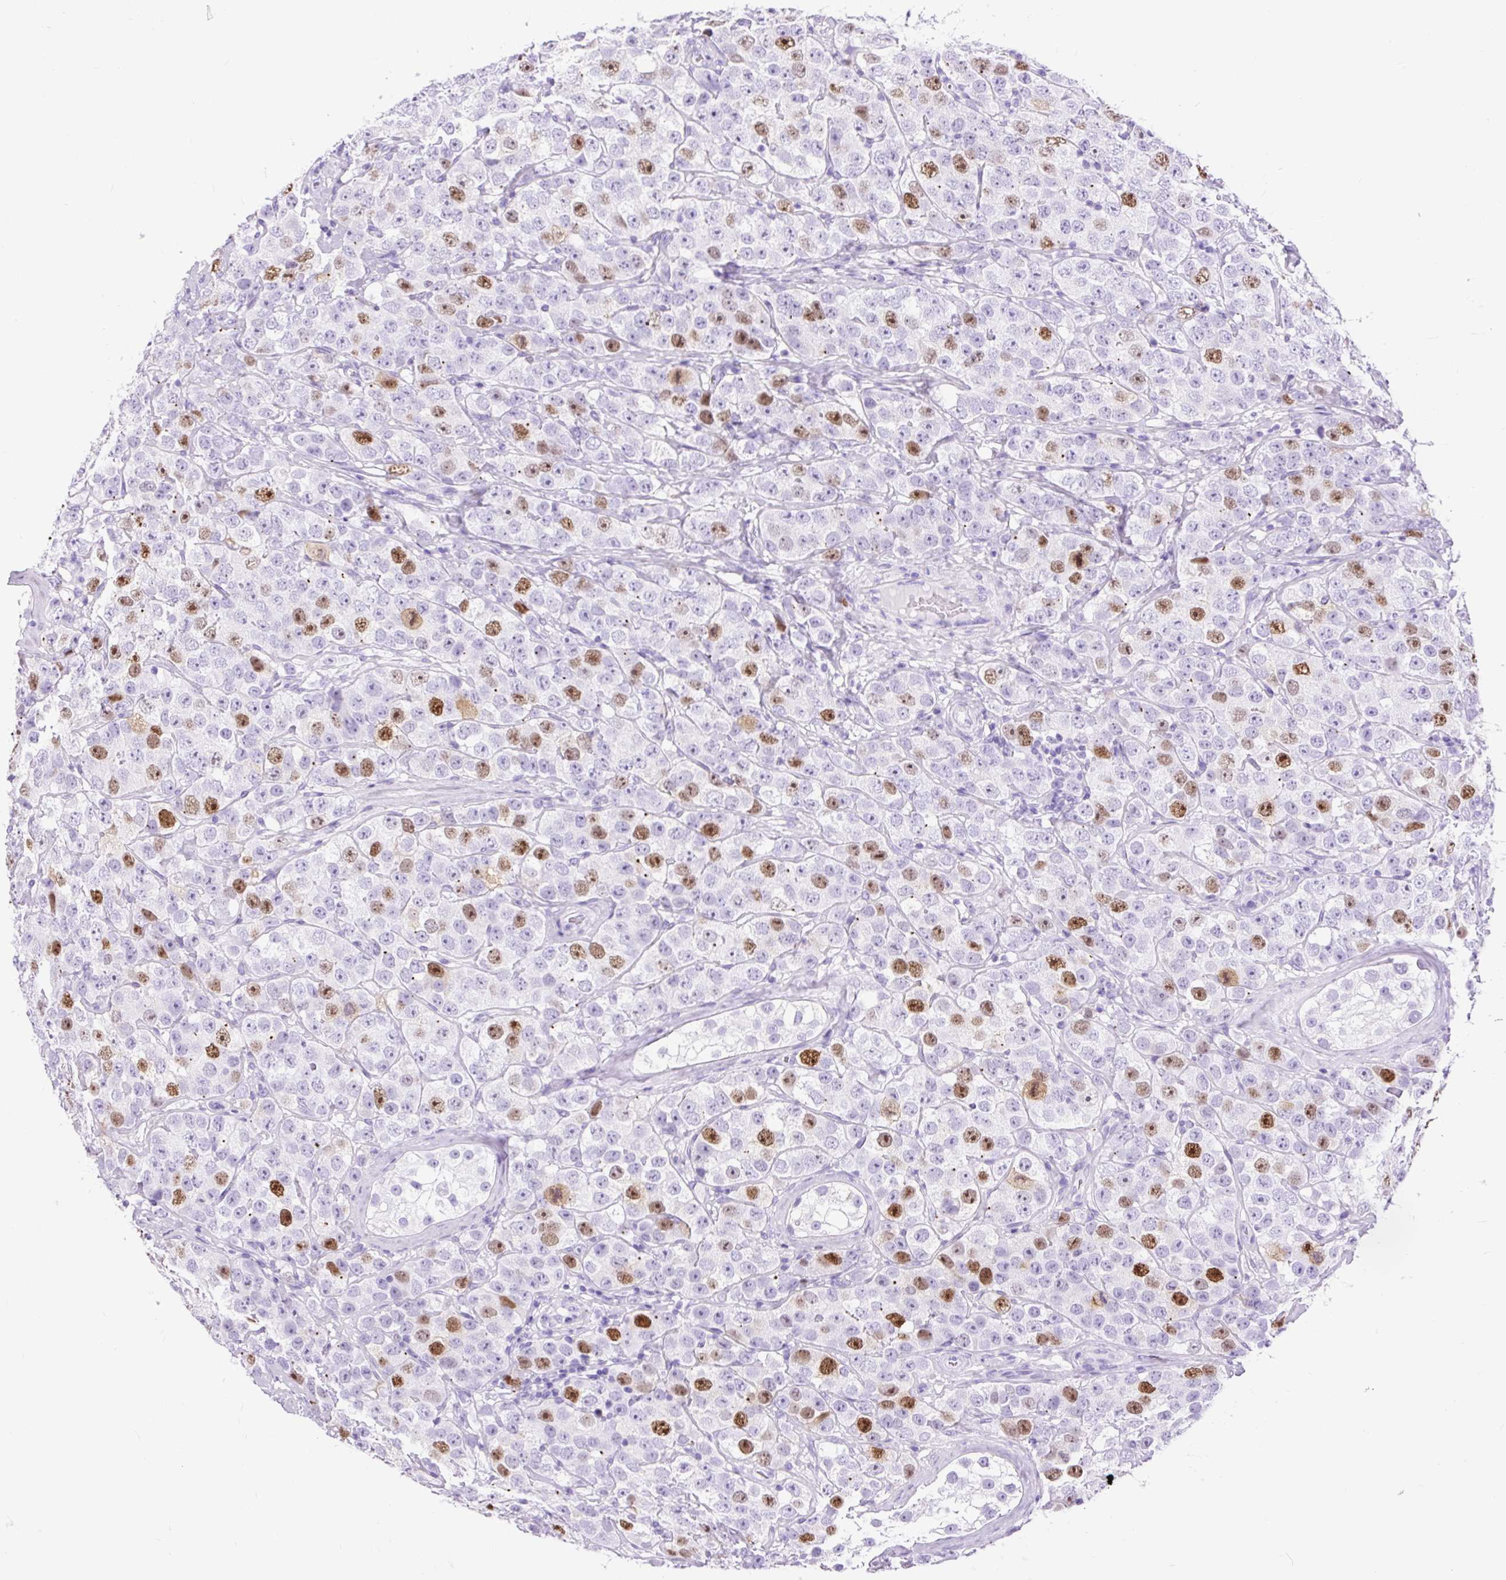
{"staining": {"intensity": "strong", "quantity": "<25%", "location": "nuclear"}, "tissue": "testis cancer", "cell_type": "Tumor cells", "image_type": "cancer", "snomed": [{"axis": "morphology", "description": "Seminoma, NOS"}, {"axis": "topography", "description": "Testis"}], "caption": "Brown immunohistochemical staining in testis seminoma shows strong nuclear staining in about <25% of tumor cells.", "gene": "RACGAP1", "patient": {"sex": "male", "age": 28}}